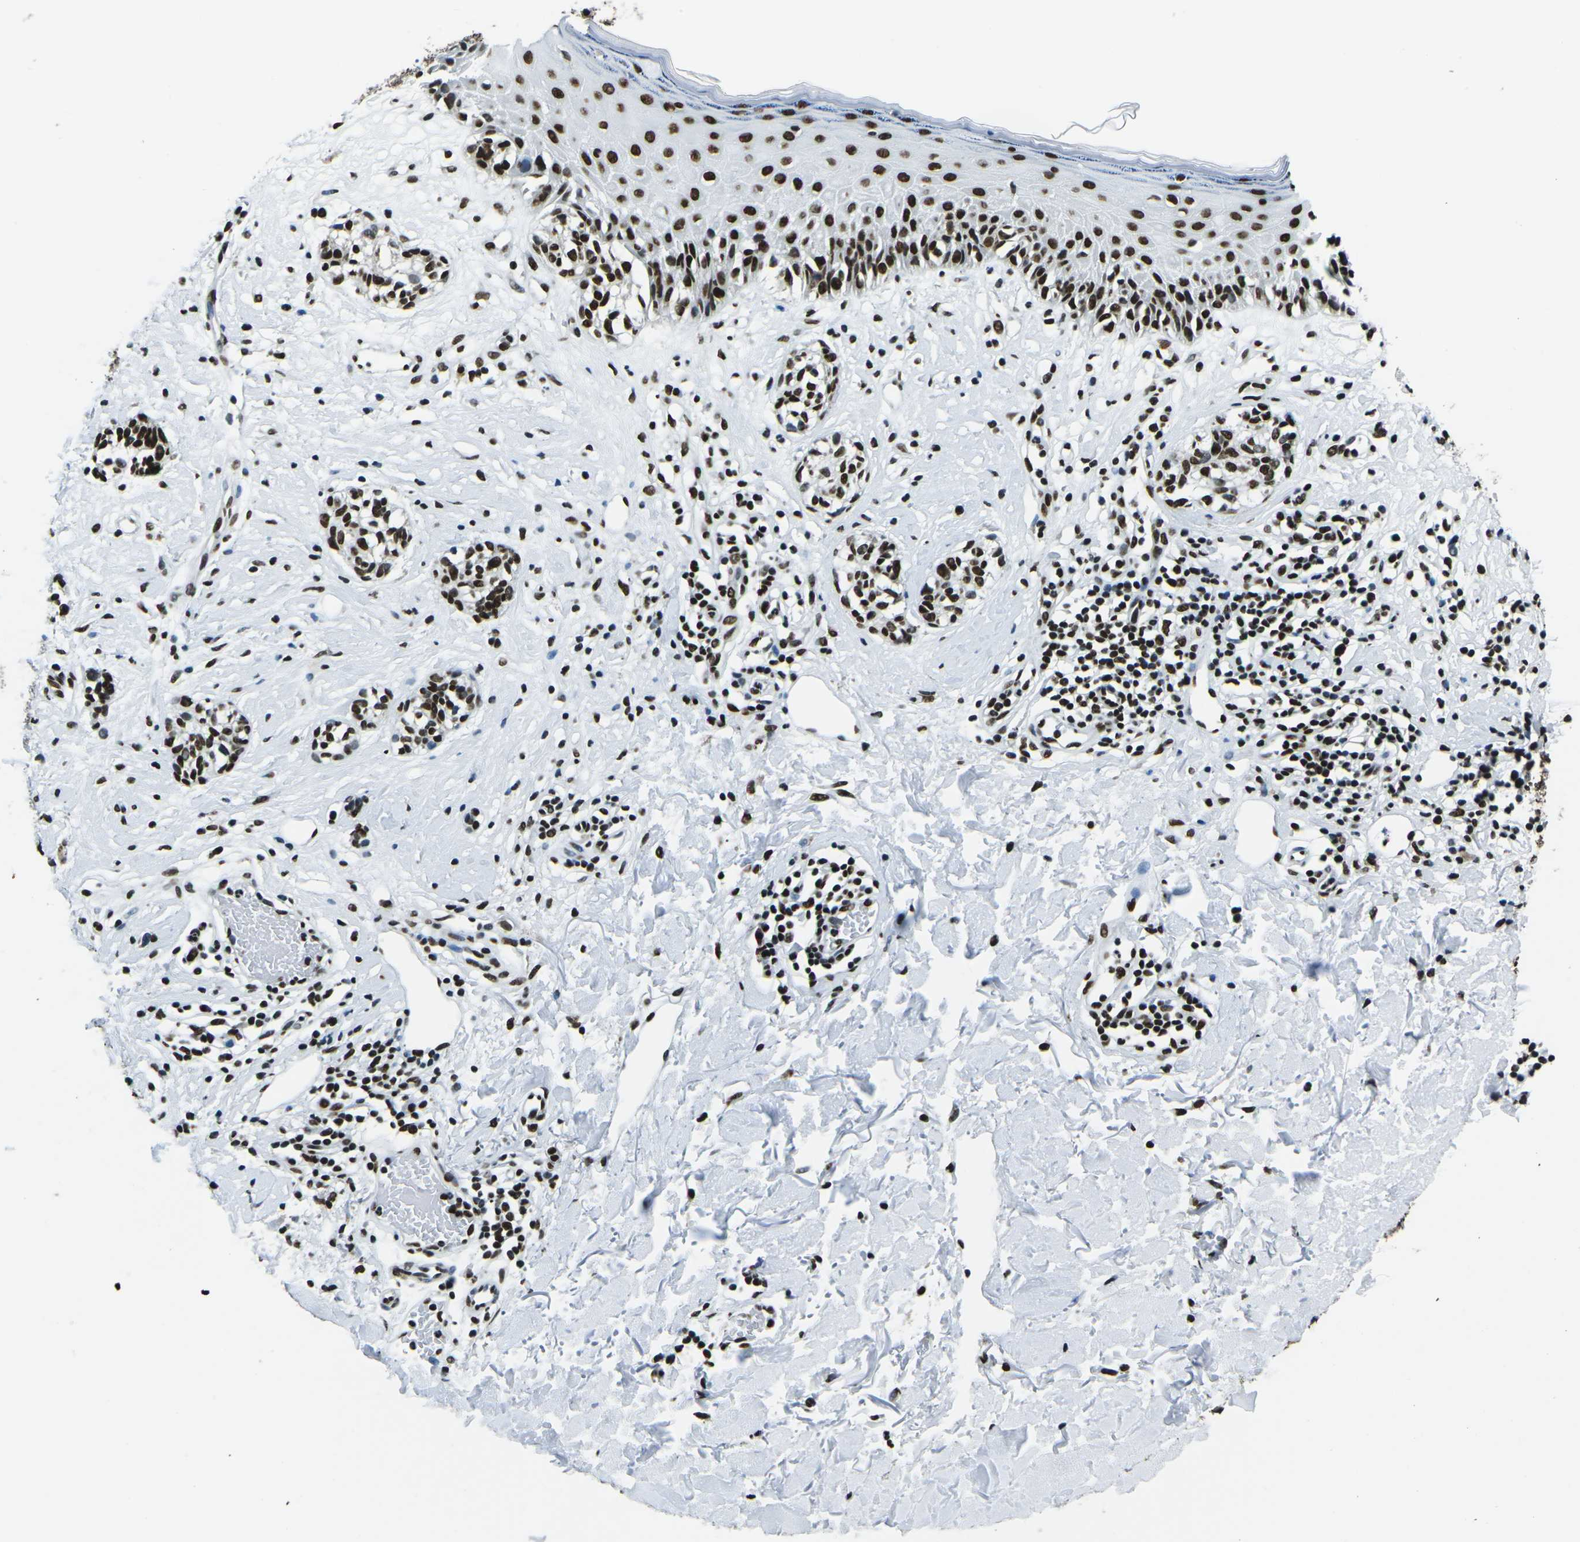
{"staining": {"intensity": "strong", "quantity": ">75%", "location": "nuclear"}, "tissue": "melanoma", "cell_type": "Tumor cells", "image_type": "cancer", "snomed": [{"axis": "morphology", "description": "Malignant melanoma, NOS"}, {"axis": "topography", "description": "Skin"}], "caption": "Brown immunohistochemical staining in human melanoma exhibits strong nuclear positivity in about >75% of tumor cells.", "gene": "HNRNPL", "patient": {"sex": "male", "age": 64}}